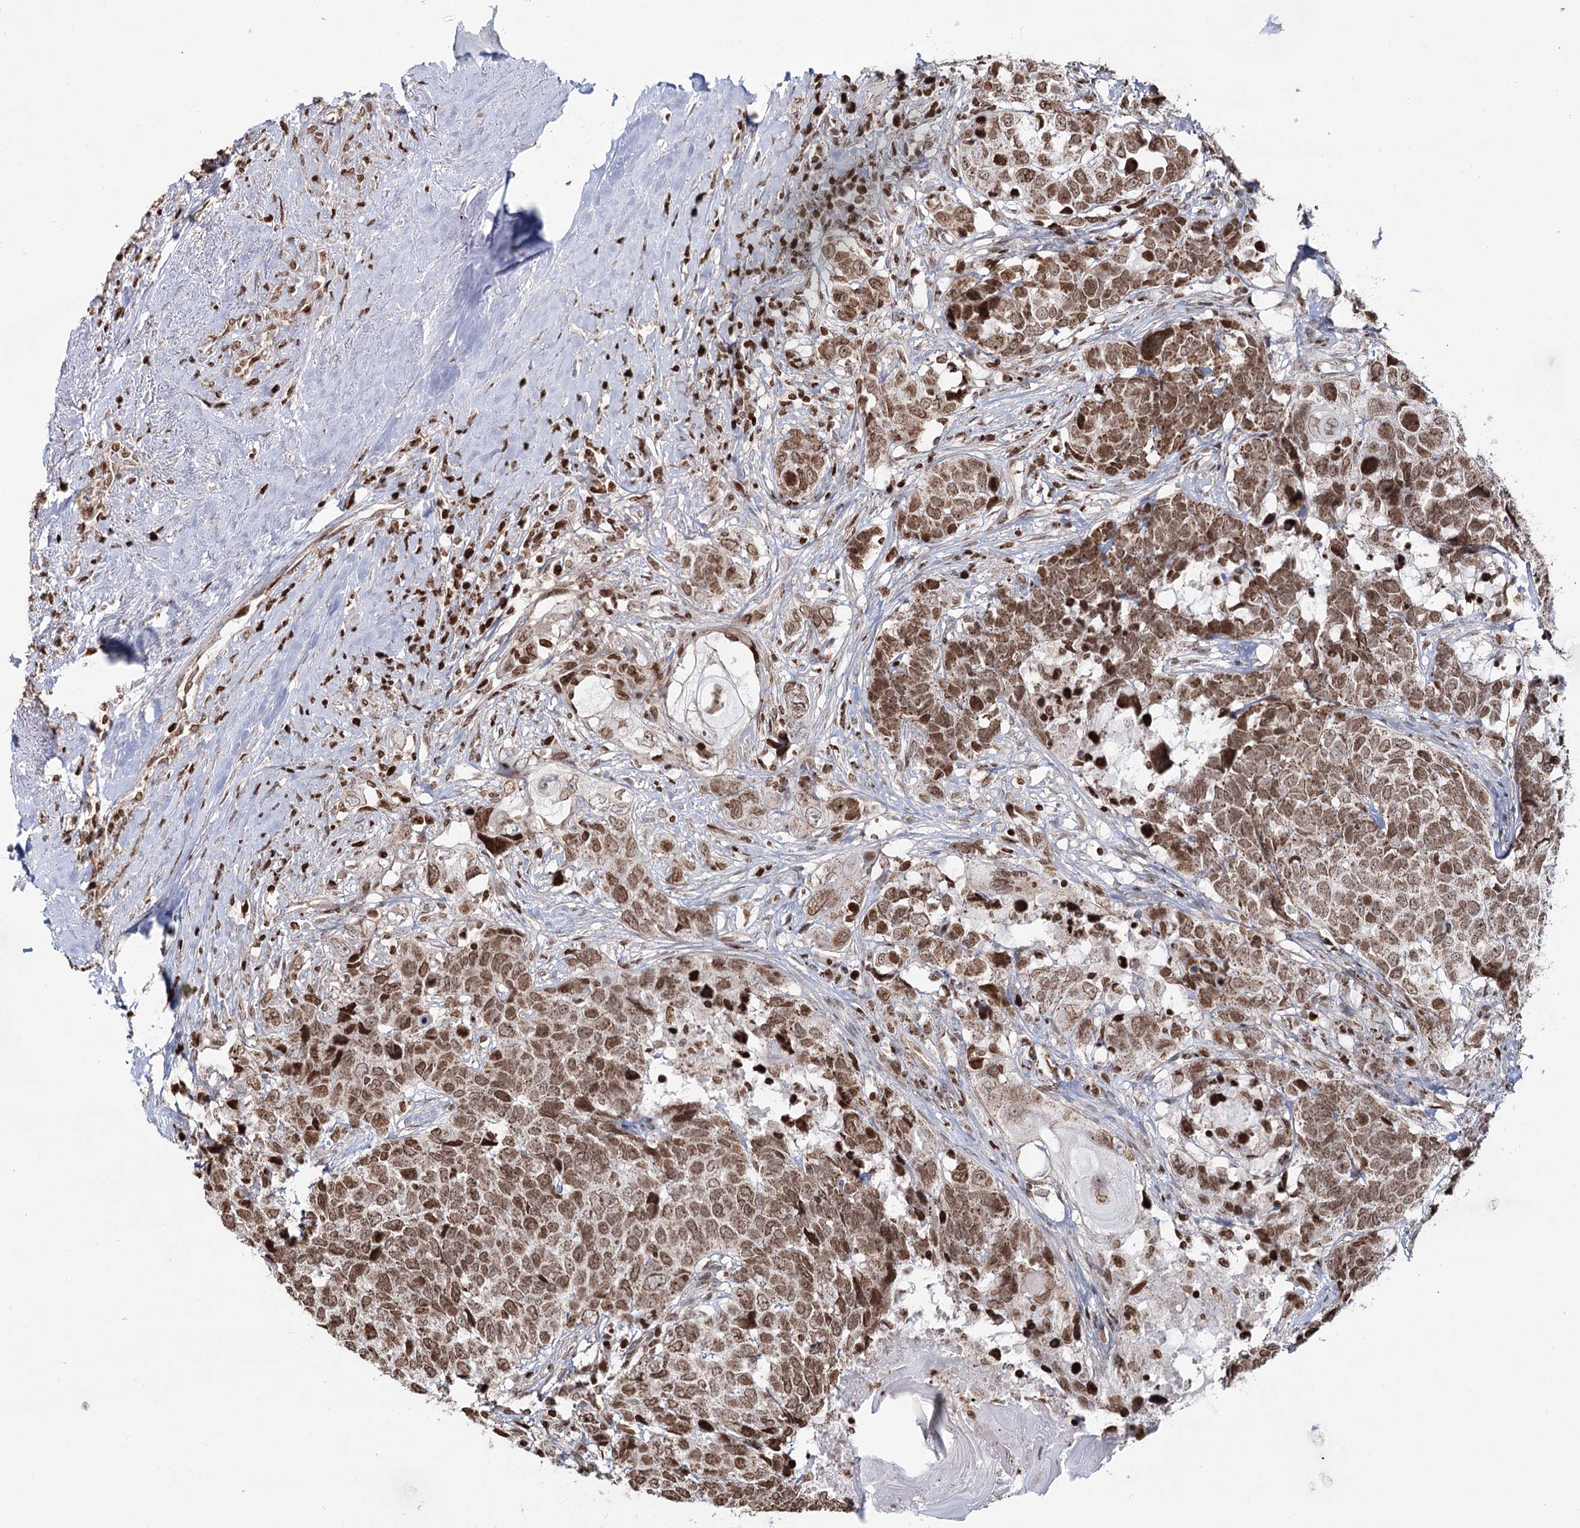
{"staining": {"intensity": "moderate", "quantity": ">75%", "location": "cytoplasmic/membranous,nuclear"}, "tissue": "head and neck cancer", "cell_type": "Tumor cells", "image_type": "cancer", "snomed": [{"axis": "morphology", "description": "Squamous cell carcinoma, NOS"}, {"axis": "topography", "description": "Head-Neck"}], "caption": "Moderate cytoplasmic/membranous and nuclear staining for a protein is appreciated in about >75% of tumor cells of head and neck cancer using IHC.", "gene": "PDHX", "patient": {"sex": "male", "age": 66}}